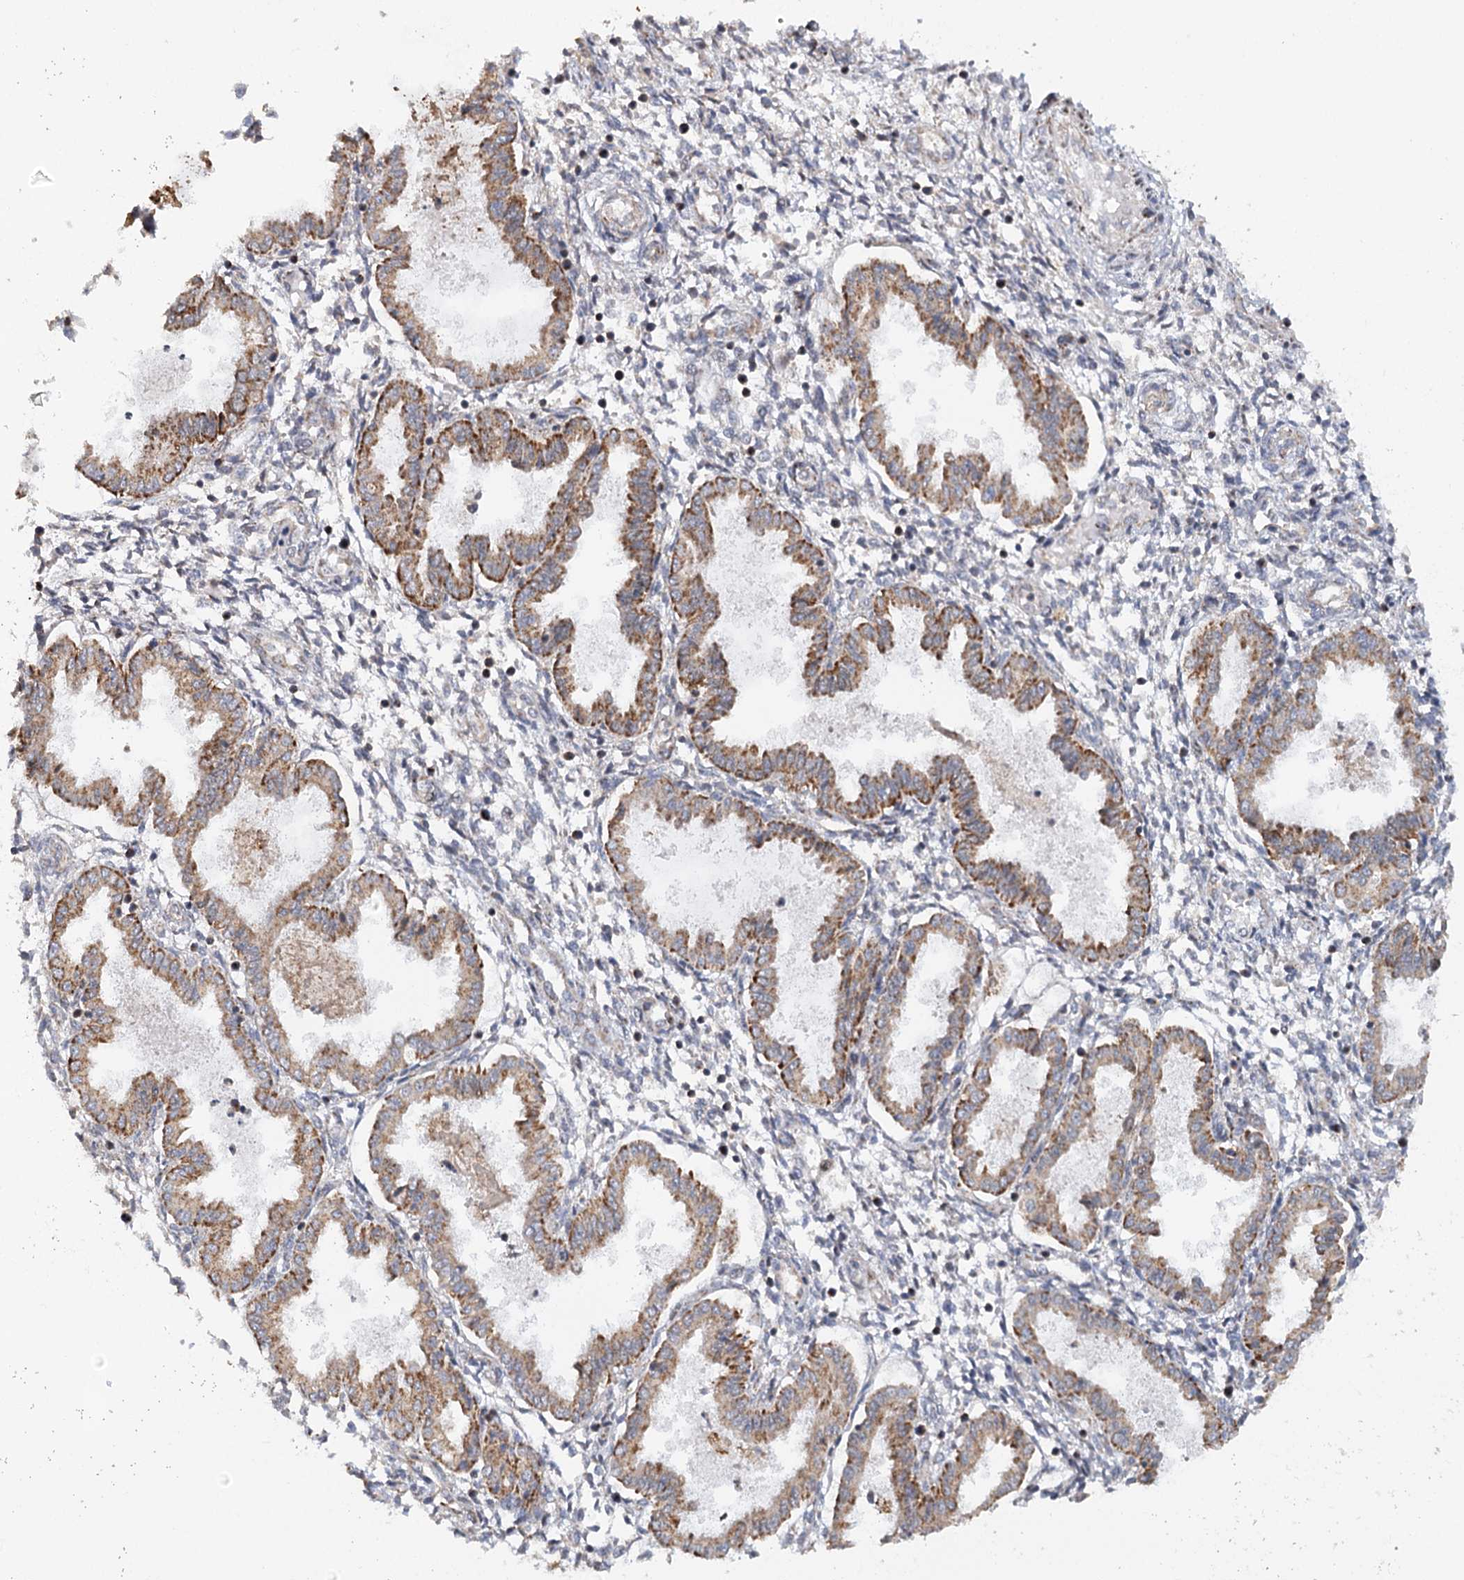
{"staining": {"intensity": "negative", "quantity": "none", "location": "none"}, "tissue": "endometrium", "cell_type": "Cells in endometrial stroma", "image_type": "normal", "snomed": [{"axis": "morphology", "description": "Normal tissue, NOS"}, {"axis": "topography", "description": "Endometrium"}], "caption": "Protein analysis of unremarkable endometrium demonstrates no significant expression in cells in endometrial stroma. Nuclei are stained in blue.", "gene": "ZNRF3", "patient": {"sex": "female", "age": 33}}